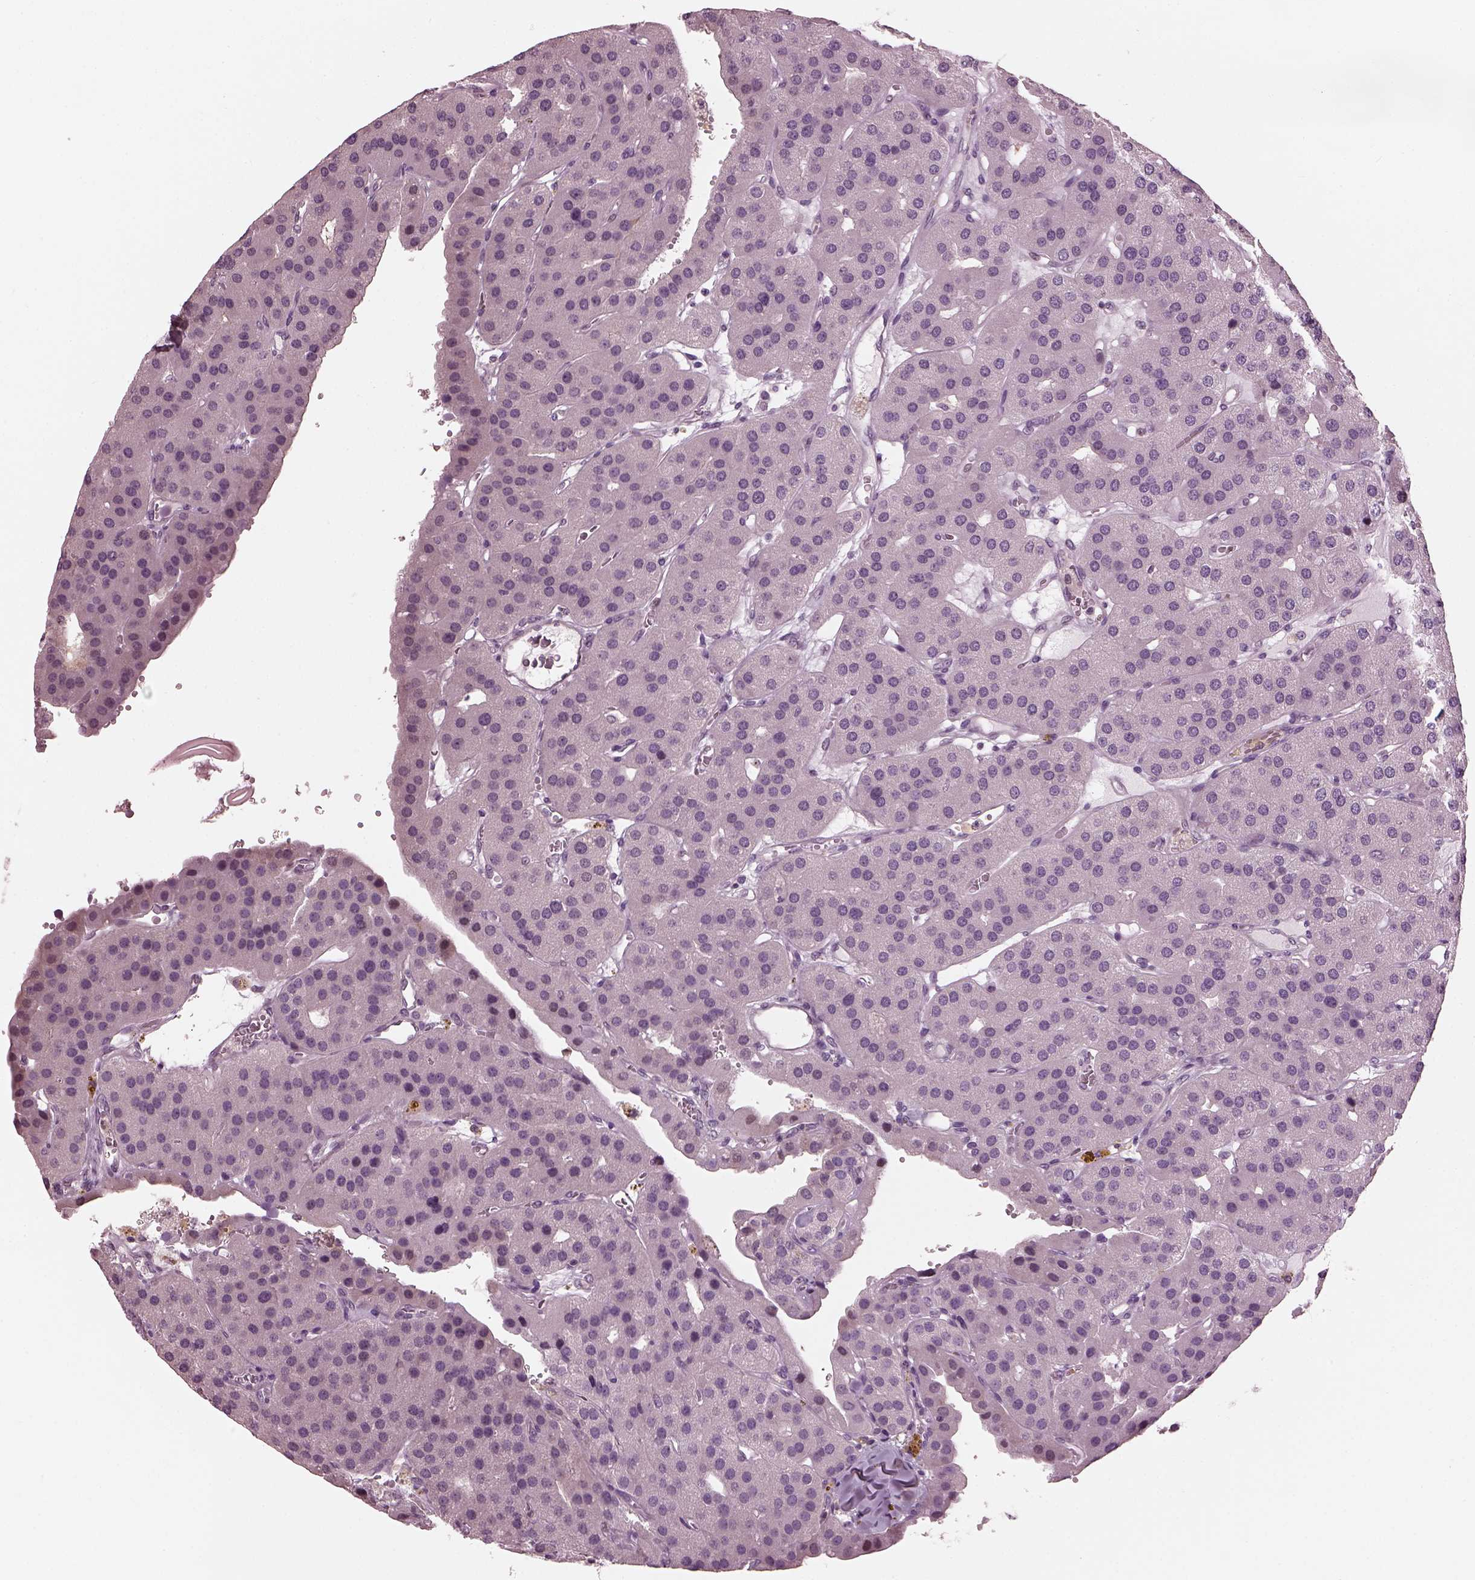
{"staining": {"intensity": "negative", "quantity": "none", "location": "none"}, "tissue": "parathyroid gland", "cell_type": "Glandular cells", "image_type": "normal", "snomed": [{"axis": "morphology", "description": "Normal tissue, NOS"}, {"axis": "morphology", "description": "Adenoma, NOS"}, {"axis": "topography", "description": "Parathyroid gland"}], "caption": "Immunohistochemistry photomicrograph of benign human parathyroid gland stained for a protein (brown), which shows no positivity in glandular cells. Brightfield microscopy of IHC stained with DAB (3,3'-diaminobenzidine) (brown) and hematoxylin (blue), captured at high magnification.", "gene": "BFSP1", "patient": {"sex": "female", "age": 86}}